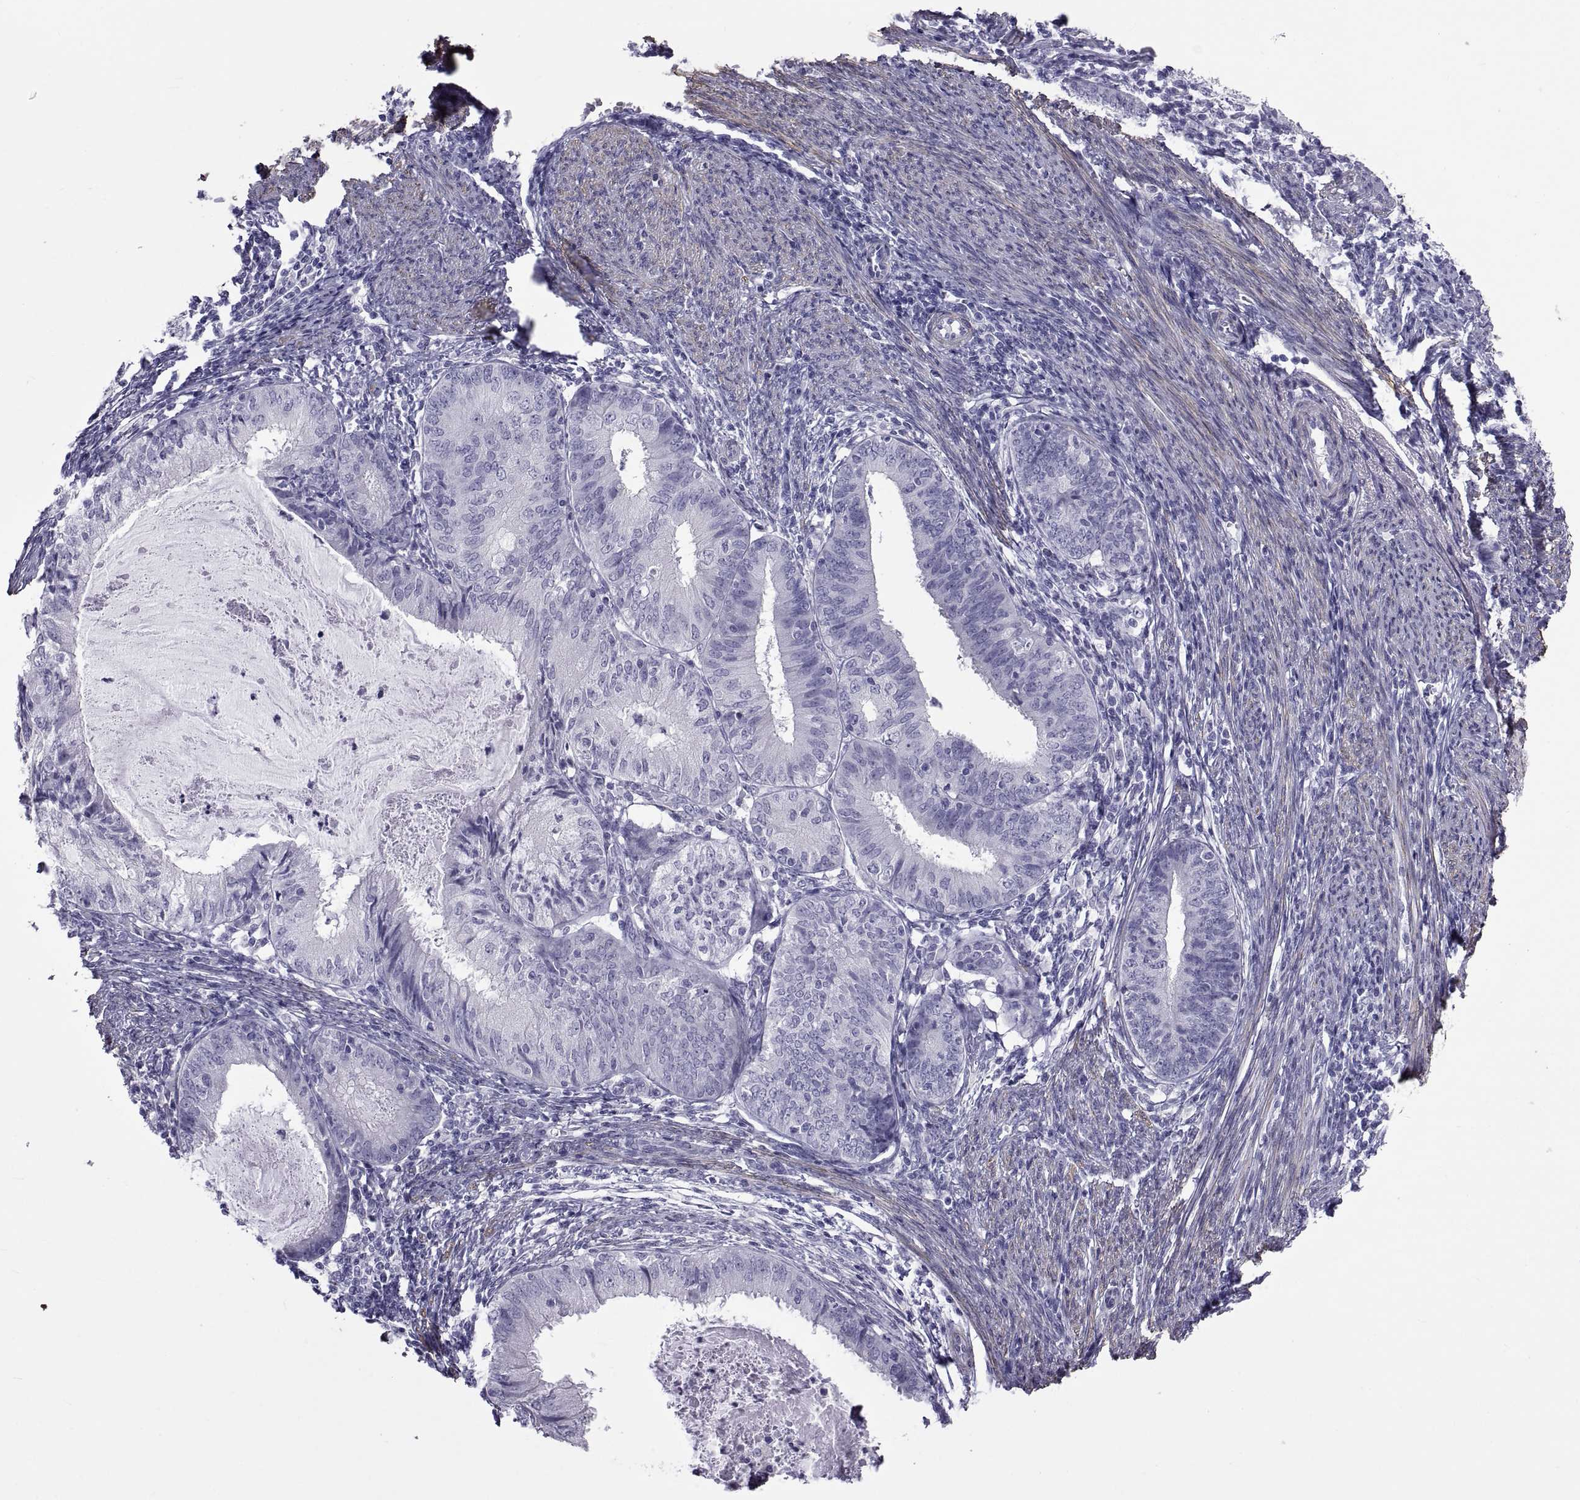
{"staining": {"intensity": "negative", "quantity": "none", "location": "none"}, "tissue": "endometrial cancer", "cell_type": "Tumor cells", "image_type": "cancer", "snomed": [{"axis": "morphology", "description": "Adenocarcinoma, NOS"}, {"axis": "topography", "description": "Endometrium"}], "caption": "Immunohistochemistry (IHC) photomicrograph of neoplastic tissue: adenocarcinoma (endometrial) stained with DAB (3,3'-diaminobenzidine) shows no significant protein positivity in tumor cells.", "gene": "MAGEB1", "patient": {"sex": "female", "age": 57}}